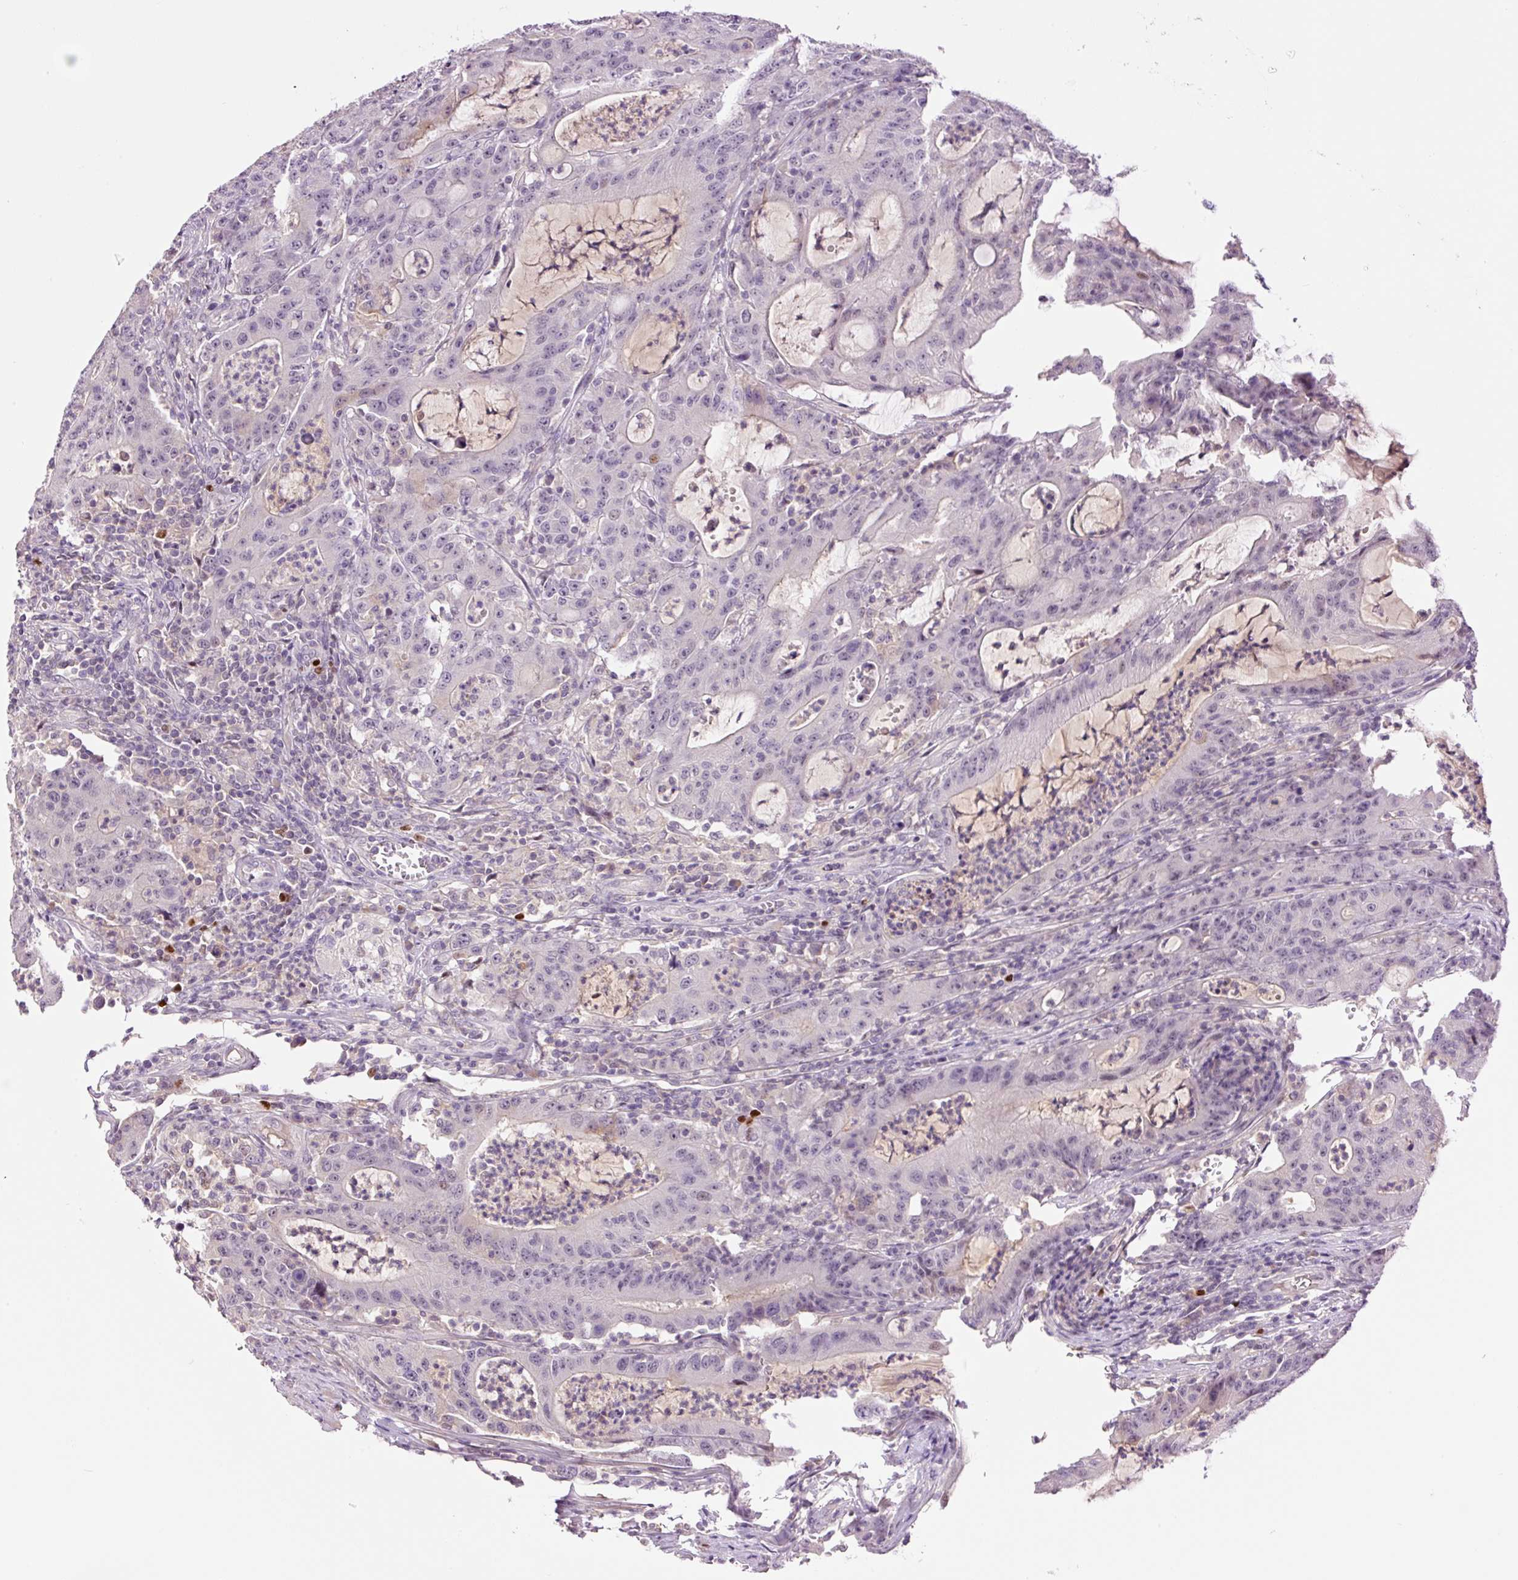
{"staining": {"intensity": "negative", "quantity": "none", "location": "none"}, "tissue": "colorectal cancer", "cell_type": "Tumor cells", "image_type": "cancer", "snomed": [{"axis": "morphology", "description": "Adenocarcinoma, NOS"}, {"axis": "topography", "description": "Colon"}], "caption": "The immunohistochemistry (IHC) photomicrograph has no significant positivity in tumor cells of colorectal cancer (adenocarcinoma) tissue.", "gene": "DPPA4", "patient": {"sex": "male", "age": 83}}